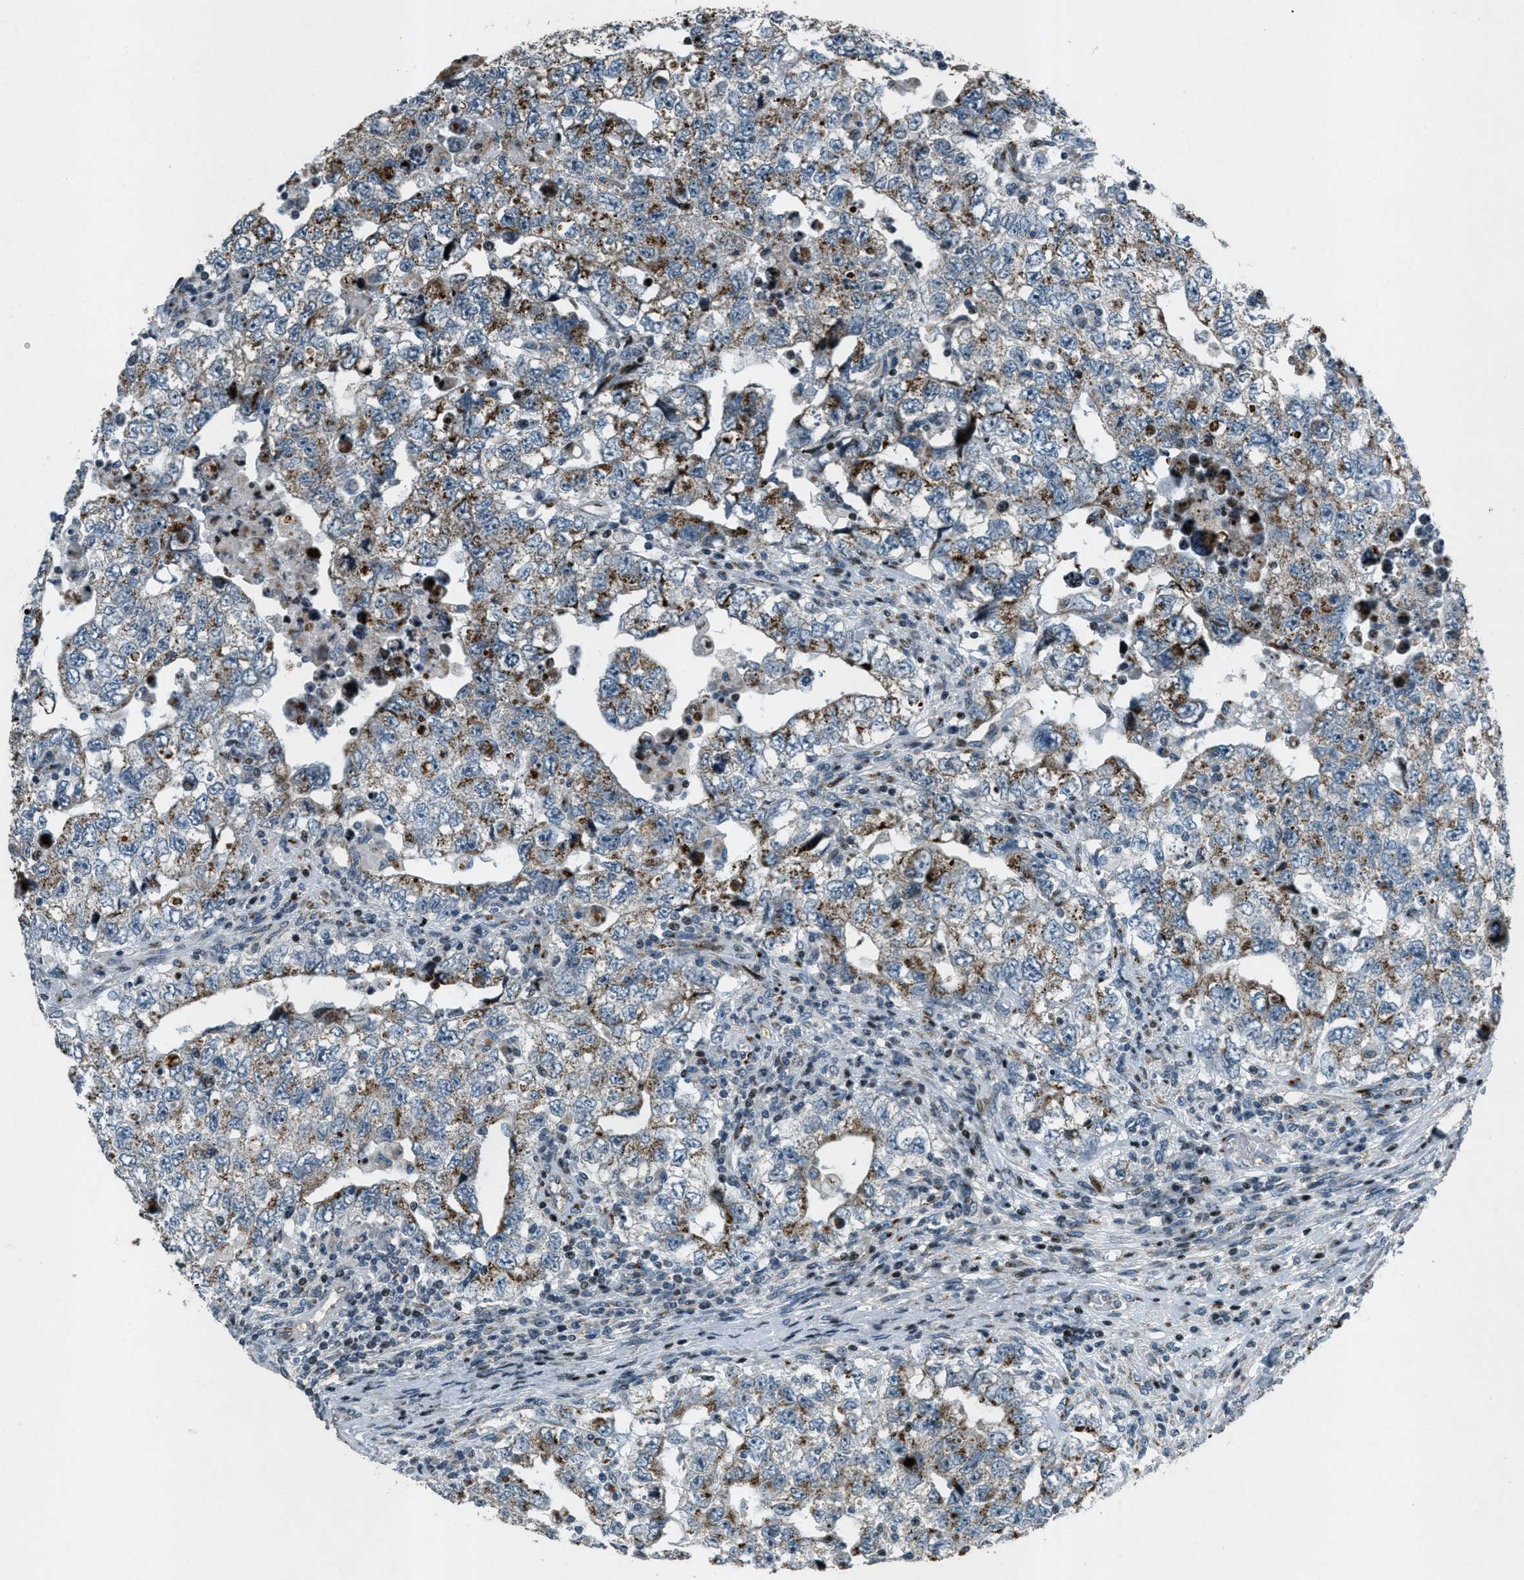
{"staining": {"intensity": "moderate", "quantity": "25%-75%", "location": "cytoplasmic/membranous"}, "tissue": "testis cancer", "cell_type": "Tumor cells", "image_type": "cancer", "snomed": [{"axis": "morphology", "description": "Carcinoma, Embryonal, NOS"}, {"axis": "topography", "description": "Testis"}], "caption": "Testis embryonal carcinoma stained for a protein demonstrates moderate cytoplasmic/membranous positivity in tumor cells. (DAB (3,3'-diaminobenzidine) IHC with brightfield microscopy, high magnification).", "gene": "GPC6", "patient": {"sex": "male", "age": 36}}